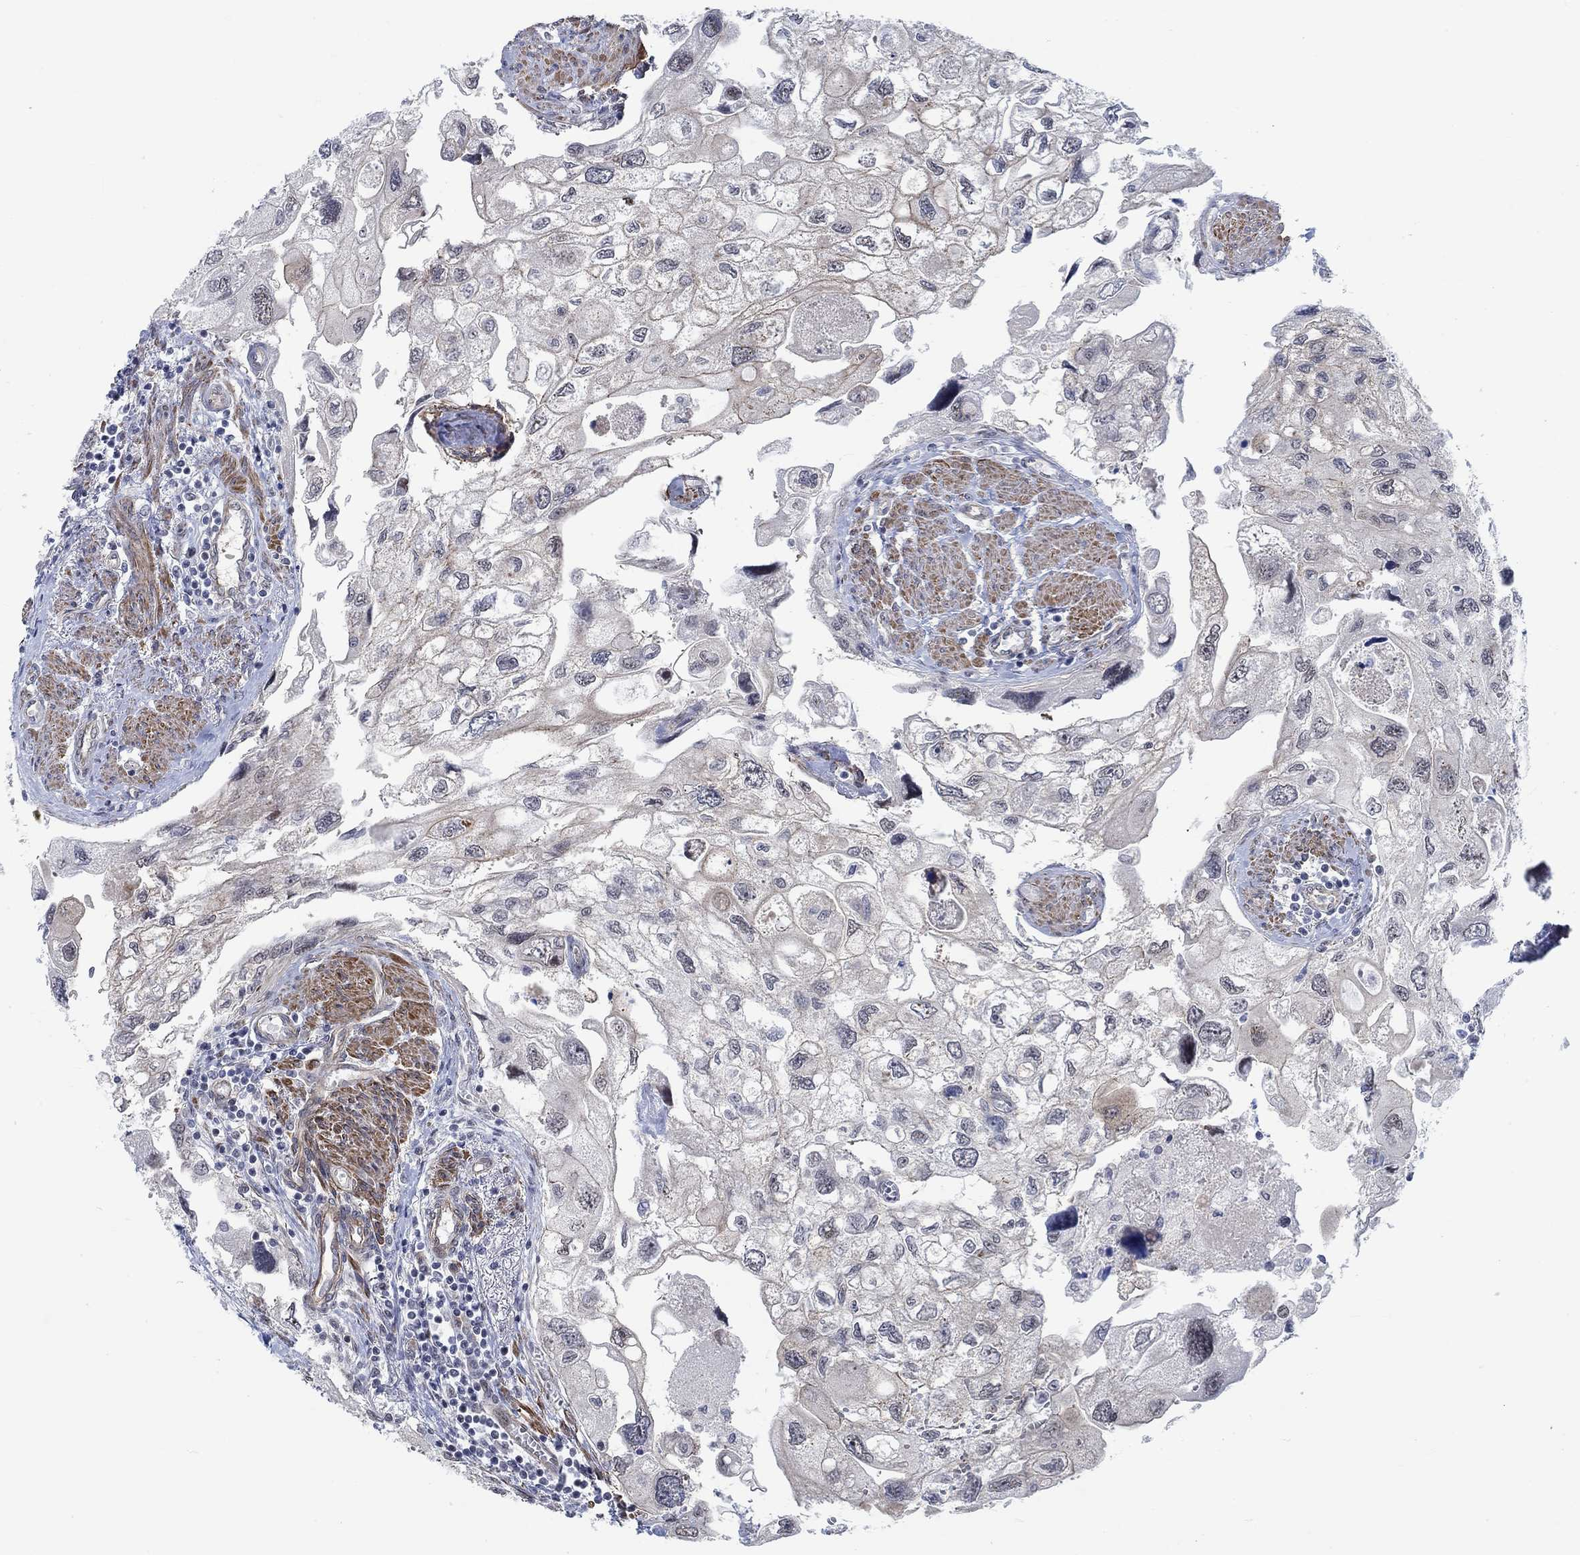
{"staining": {"intensity": "moderate", "quantity": "<25%", "location": "cytoplasmic/membranous"}, "tissue": "urothelial cancer", "cell_type": "Tumor cells", "image_type": "cancer", "snomed": [{"axis": "morphology", "description": "Urothelial carcinoma, High grade"}, {"axis": "topography", "description": "Urinary bladder"}], "caption": "Immunohistochemical staining of human urothelial carcinoma (high-grade) shows moderate cytoplasmic/membranous protein positivity in approximately <25% of tumor cells.", "gene": "KCNH8", "patient": {"sex": "male", "age": 59}}